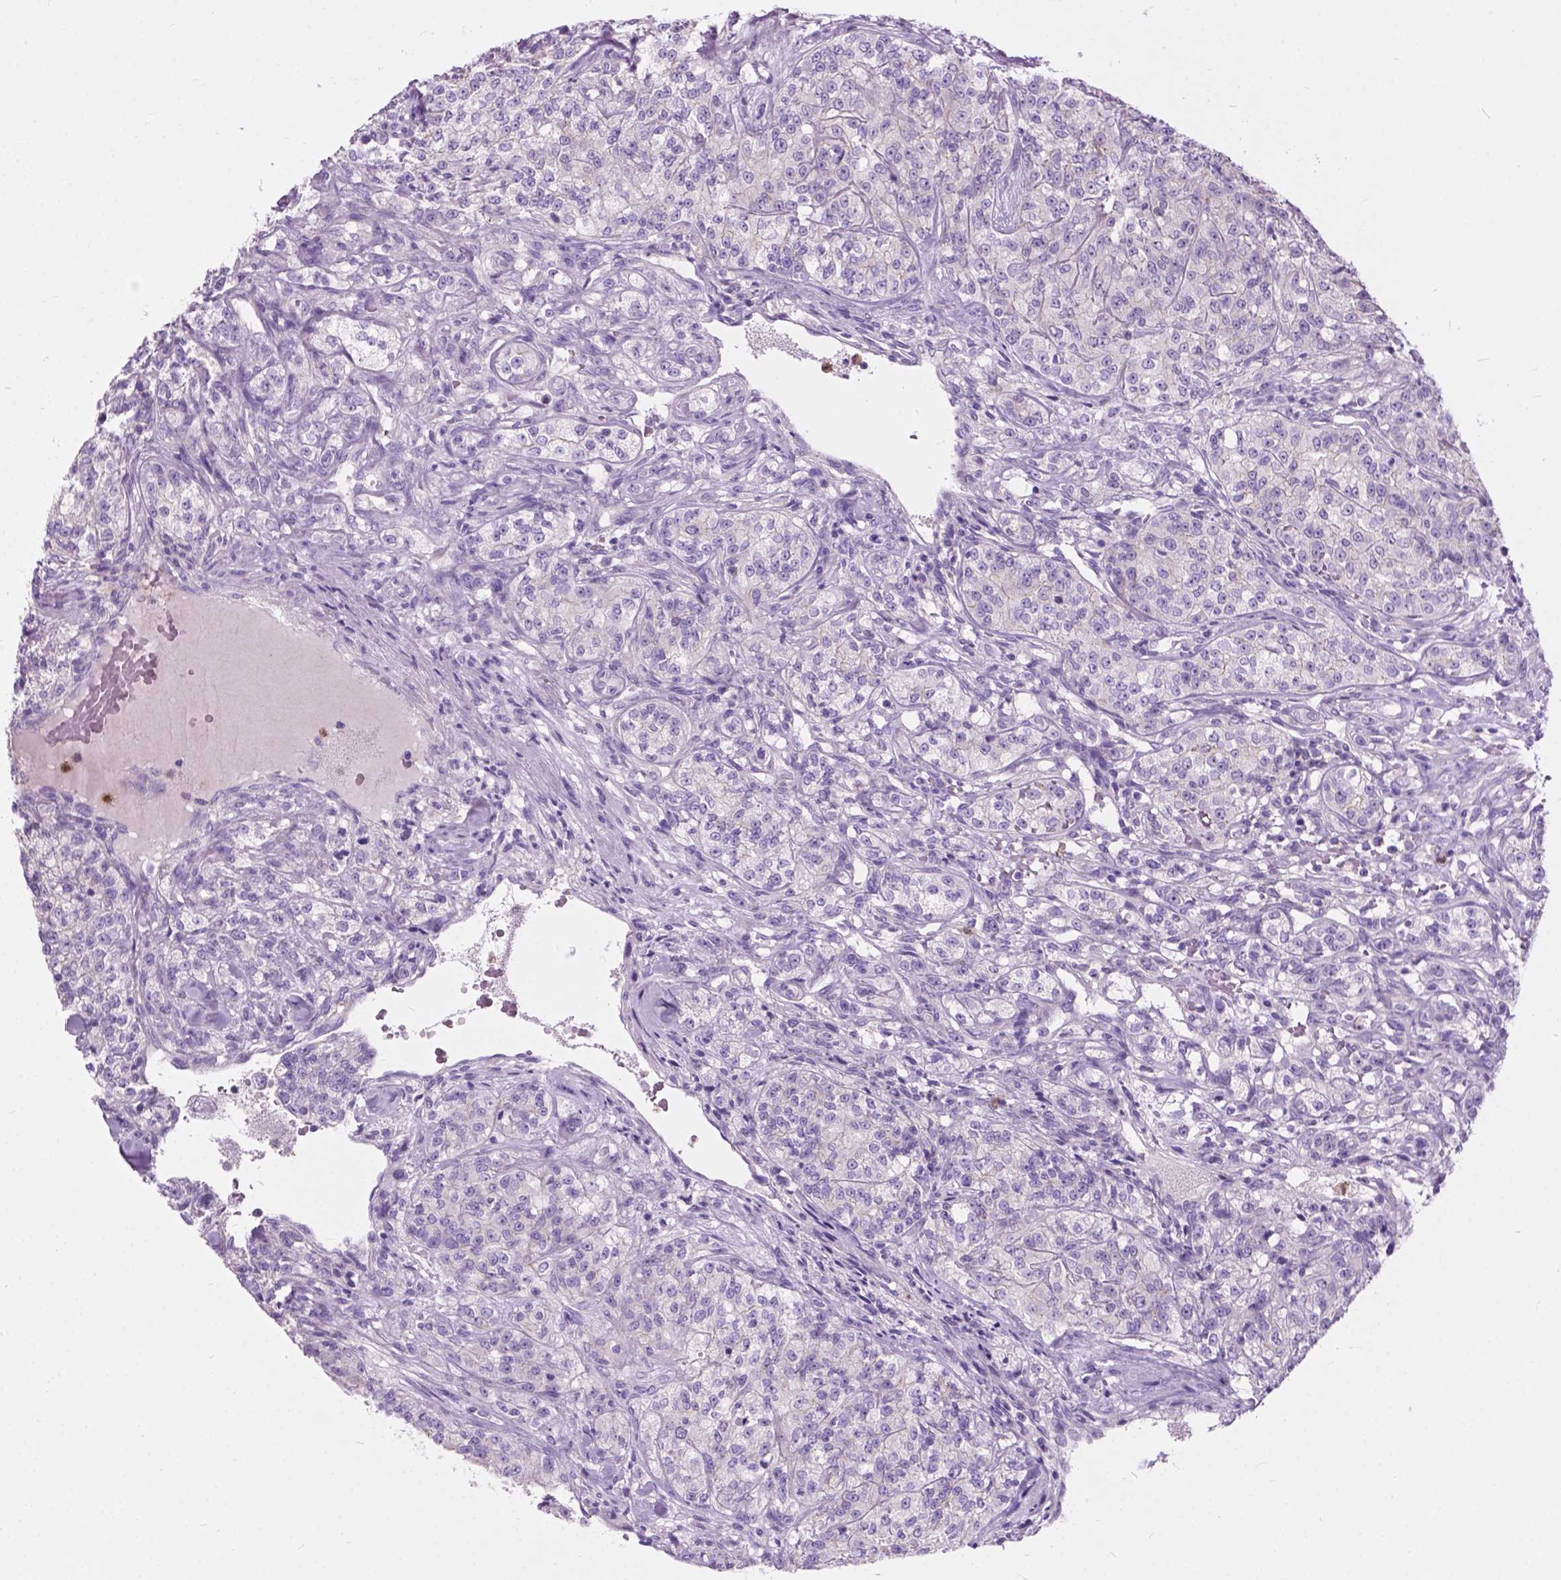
{"staining": {"intensity": "negative", "quantity": "none", "location": "none"}, "tissue": "renal cancer", "cell_type": "Tumor cells", "image_type": "cancer", "snomed": [{"axis": "morphology", "description": "Adenocarcinoma, NOS"}, {"axis": "topography", "description": "Kidney"}], "caption": "The IHC image has no significant staining in tumor cells of adenocarcinoma (renal) tissue.", "gene": "PRR35", "patient": {"sex": "female", "age": 63}}